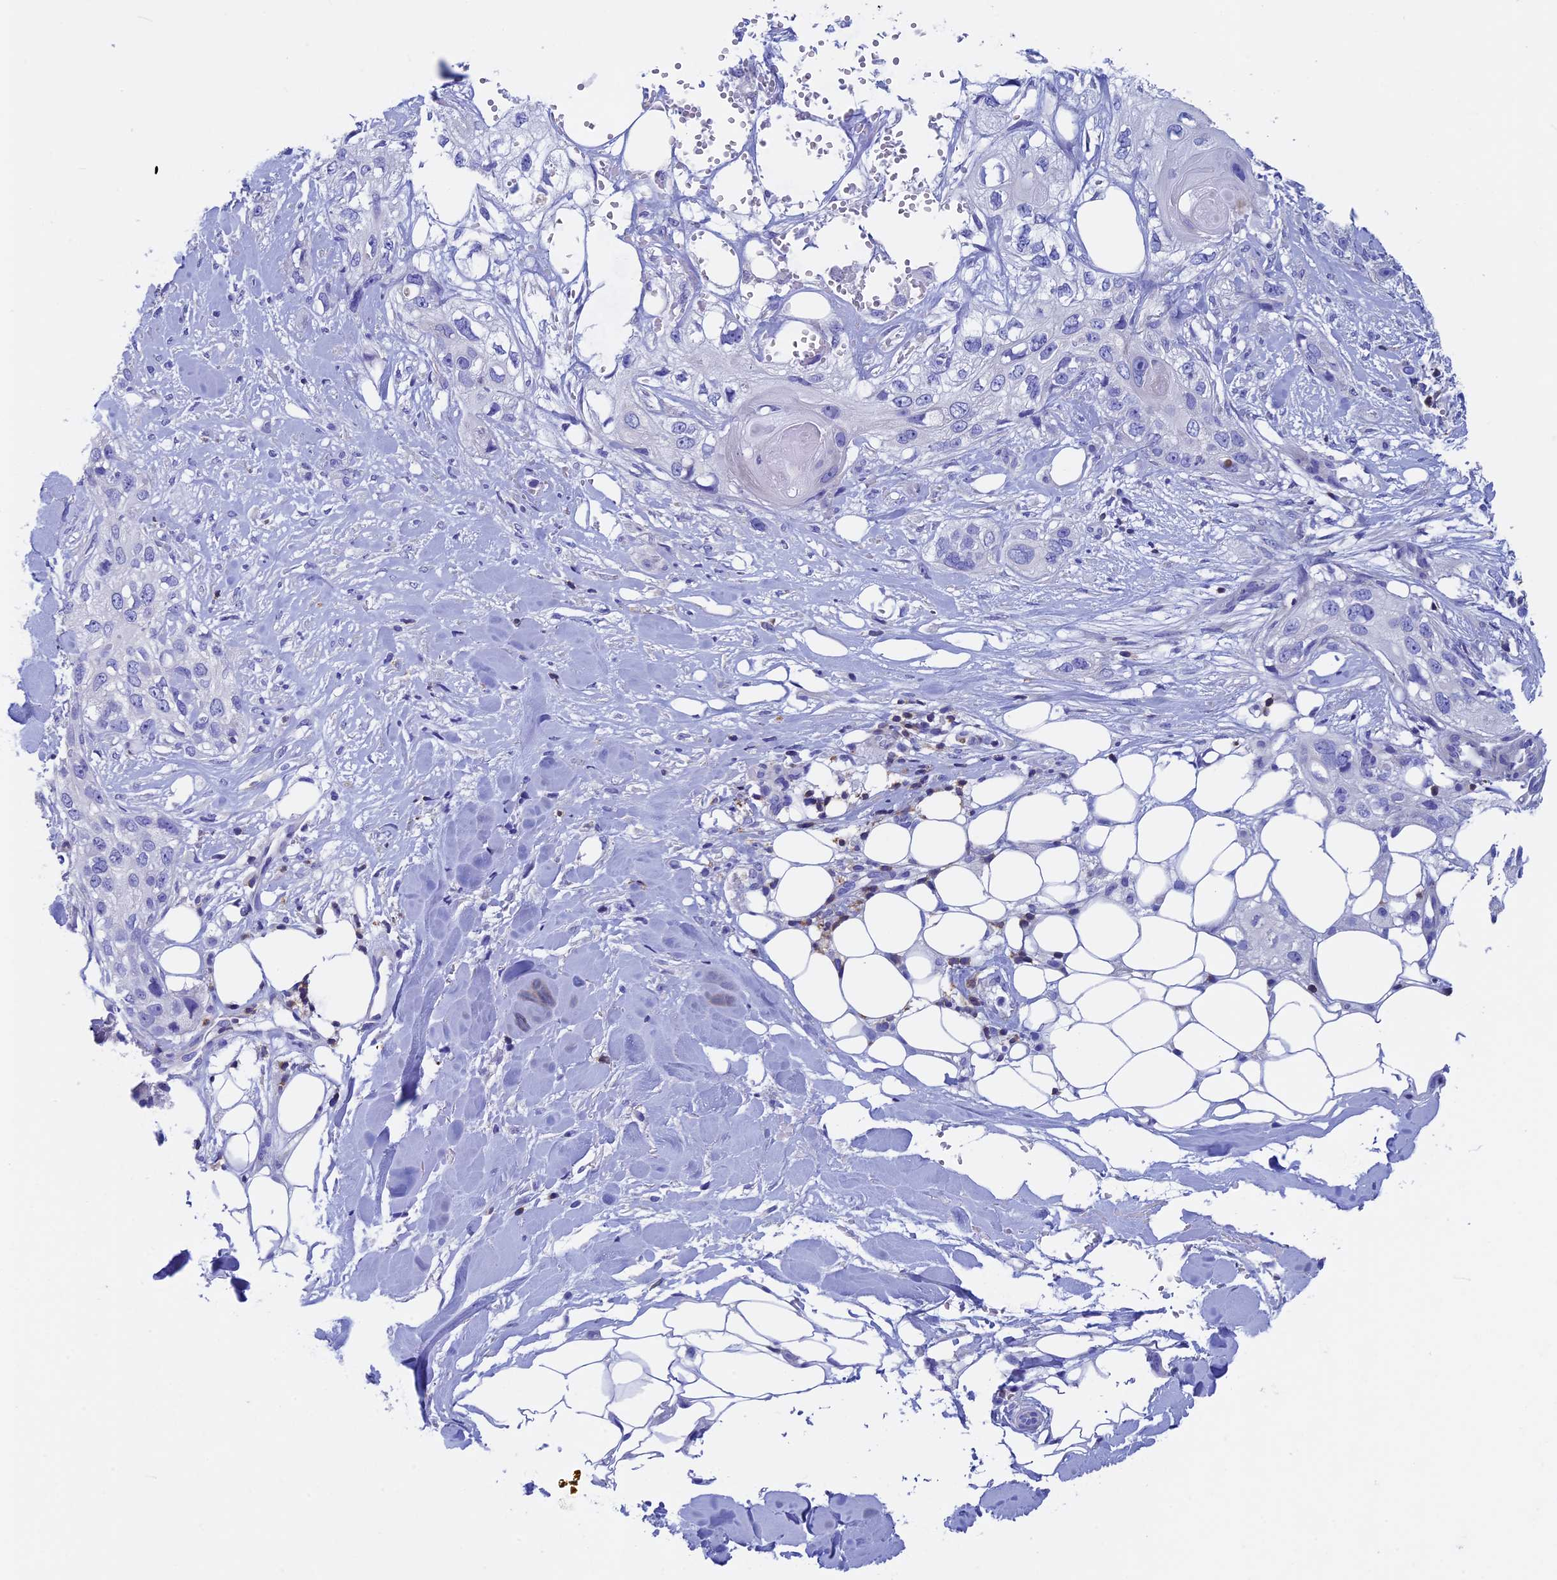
{"staining": {"intensity": "negative", "quantity": "none", "location": "none"}, "tissue": "skin cancer", "cell_type": "Tumor cells", "image_type": "cancer", "snomed": [{"axis": "morphology", "description": "Normal tissue, NOS"}, {"axis": "morphology", "description": "Squamous cell carcinoma, NOS"}, {"axis": "topography", "description": "Skin"}], "caption": "Tumor cells are negative for protein expression in human squamous cell carcinoma (skin). (Immunohistochemistry, brightfield microscopy, high magnification).", "gene": "SEPTIN1", "patient": {"sex": "male", "age": 72}}